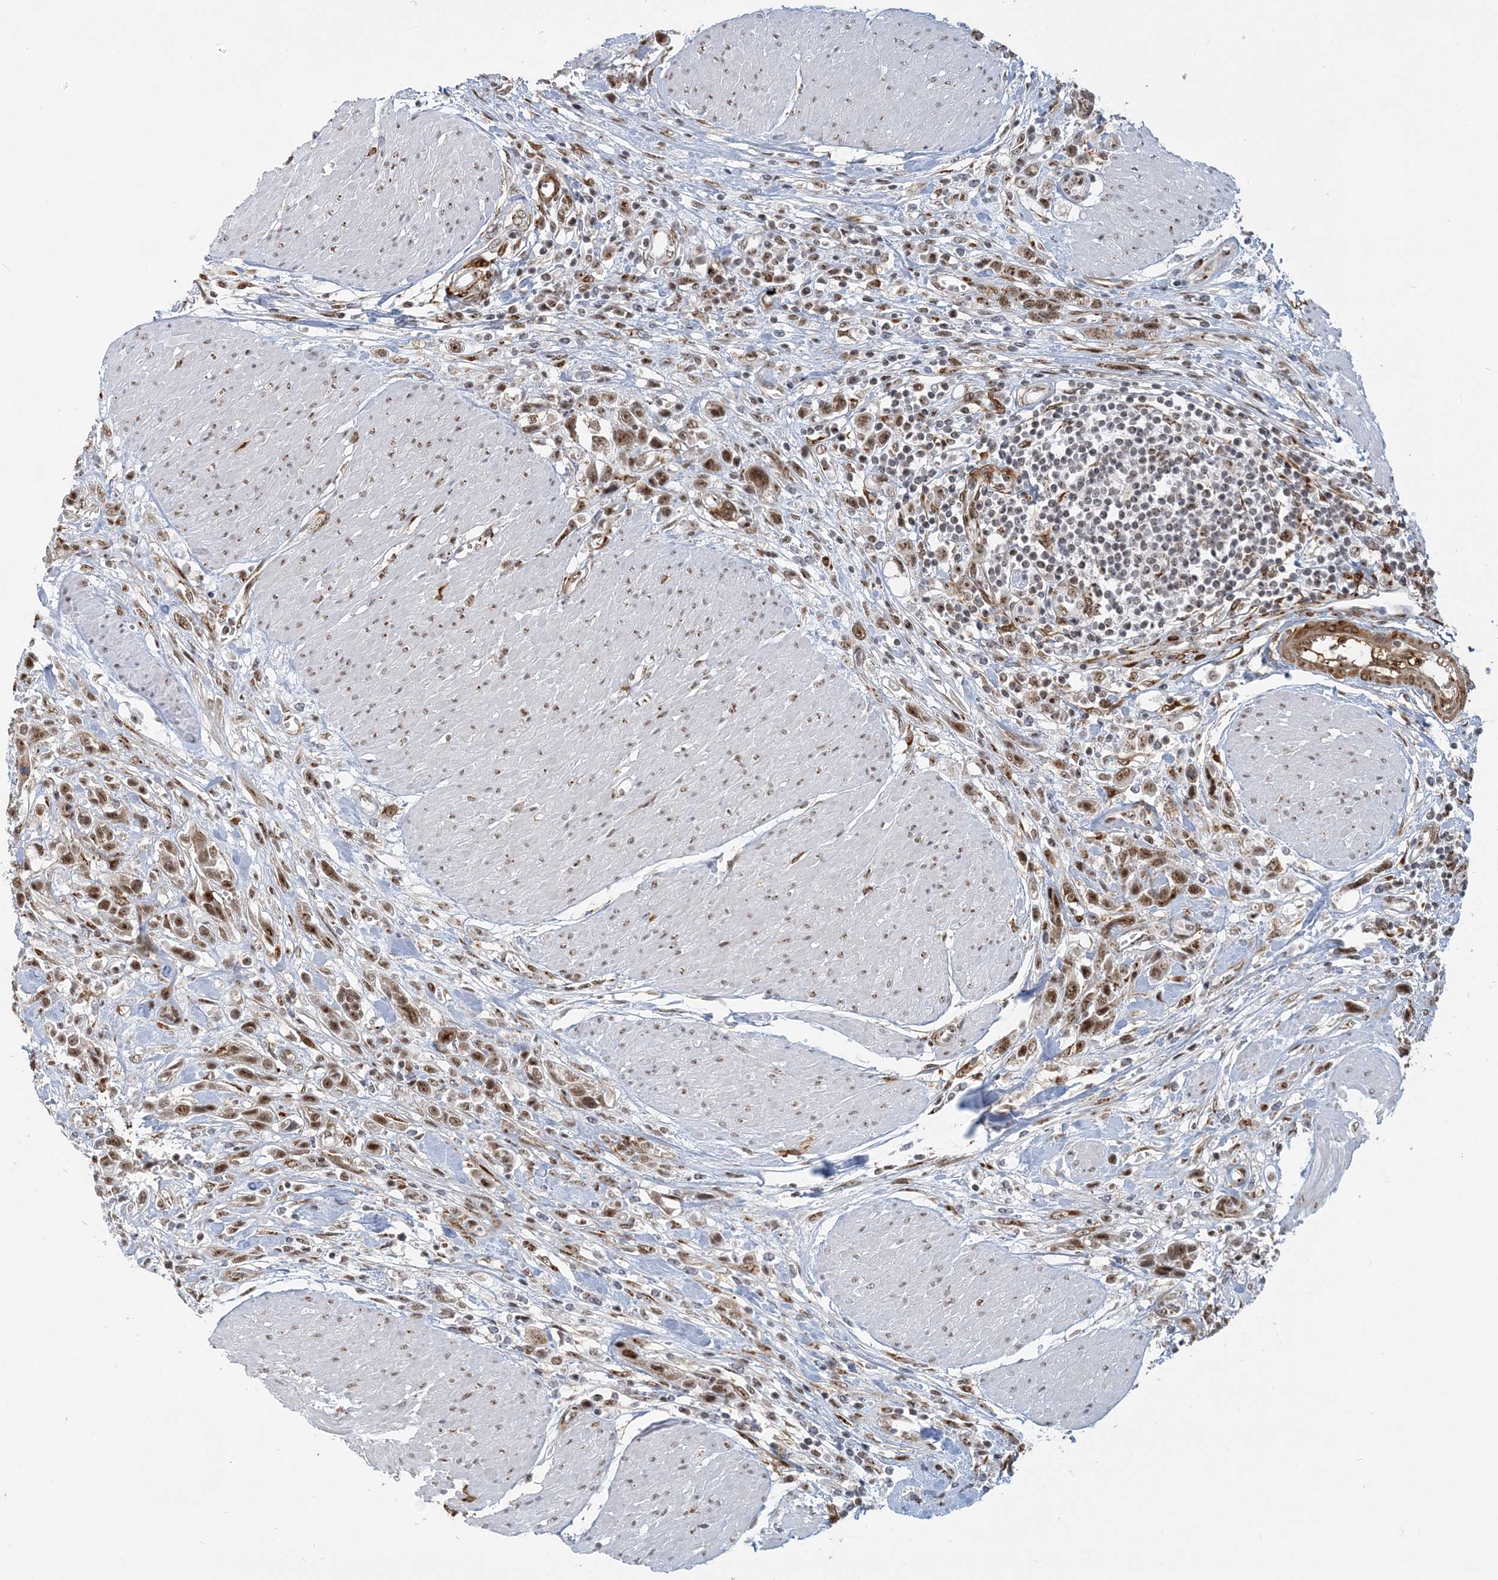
{"staining": {"intensity": "moderate", "quantity": ">75%", "location": "nuclear"}, "tissue": "urothelial cancer", "cell_type": "Tumor cells", "image_type": "cancer", "snomed": [{"axis": "morphology", "description": "Urothelial carcinoma, High grade"}, {"axis": "topography", "description": "Urinary bladder"}], "caption": "The histopathology image exhibits immunohistochemical staining of high-grade urothelial carcinoma. There is moderate nuclear staining is seen in about >75% of tumor cells.", "gene": "PLRG1", "patient": {"sex": "male", "age": 50}}